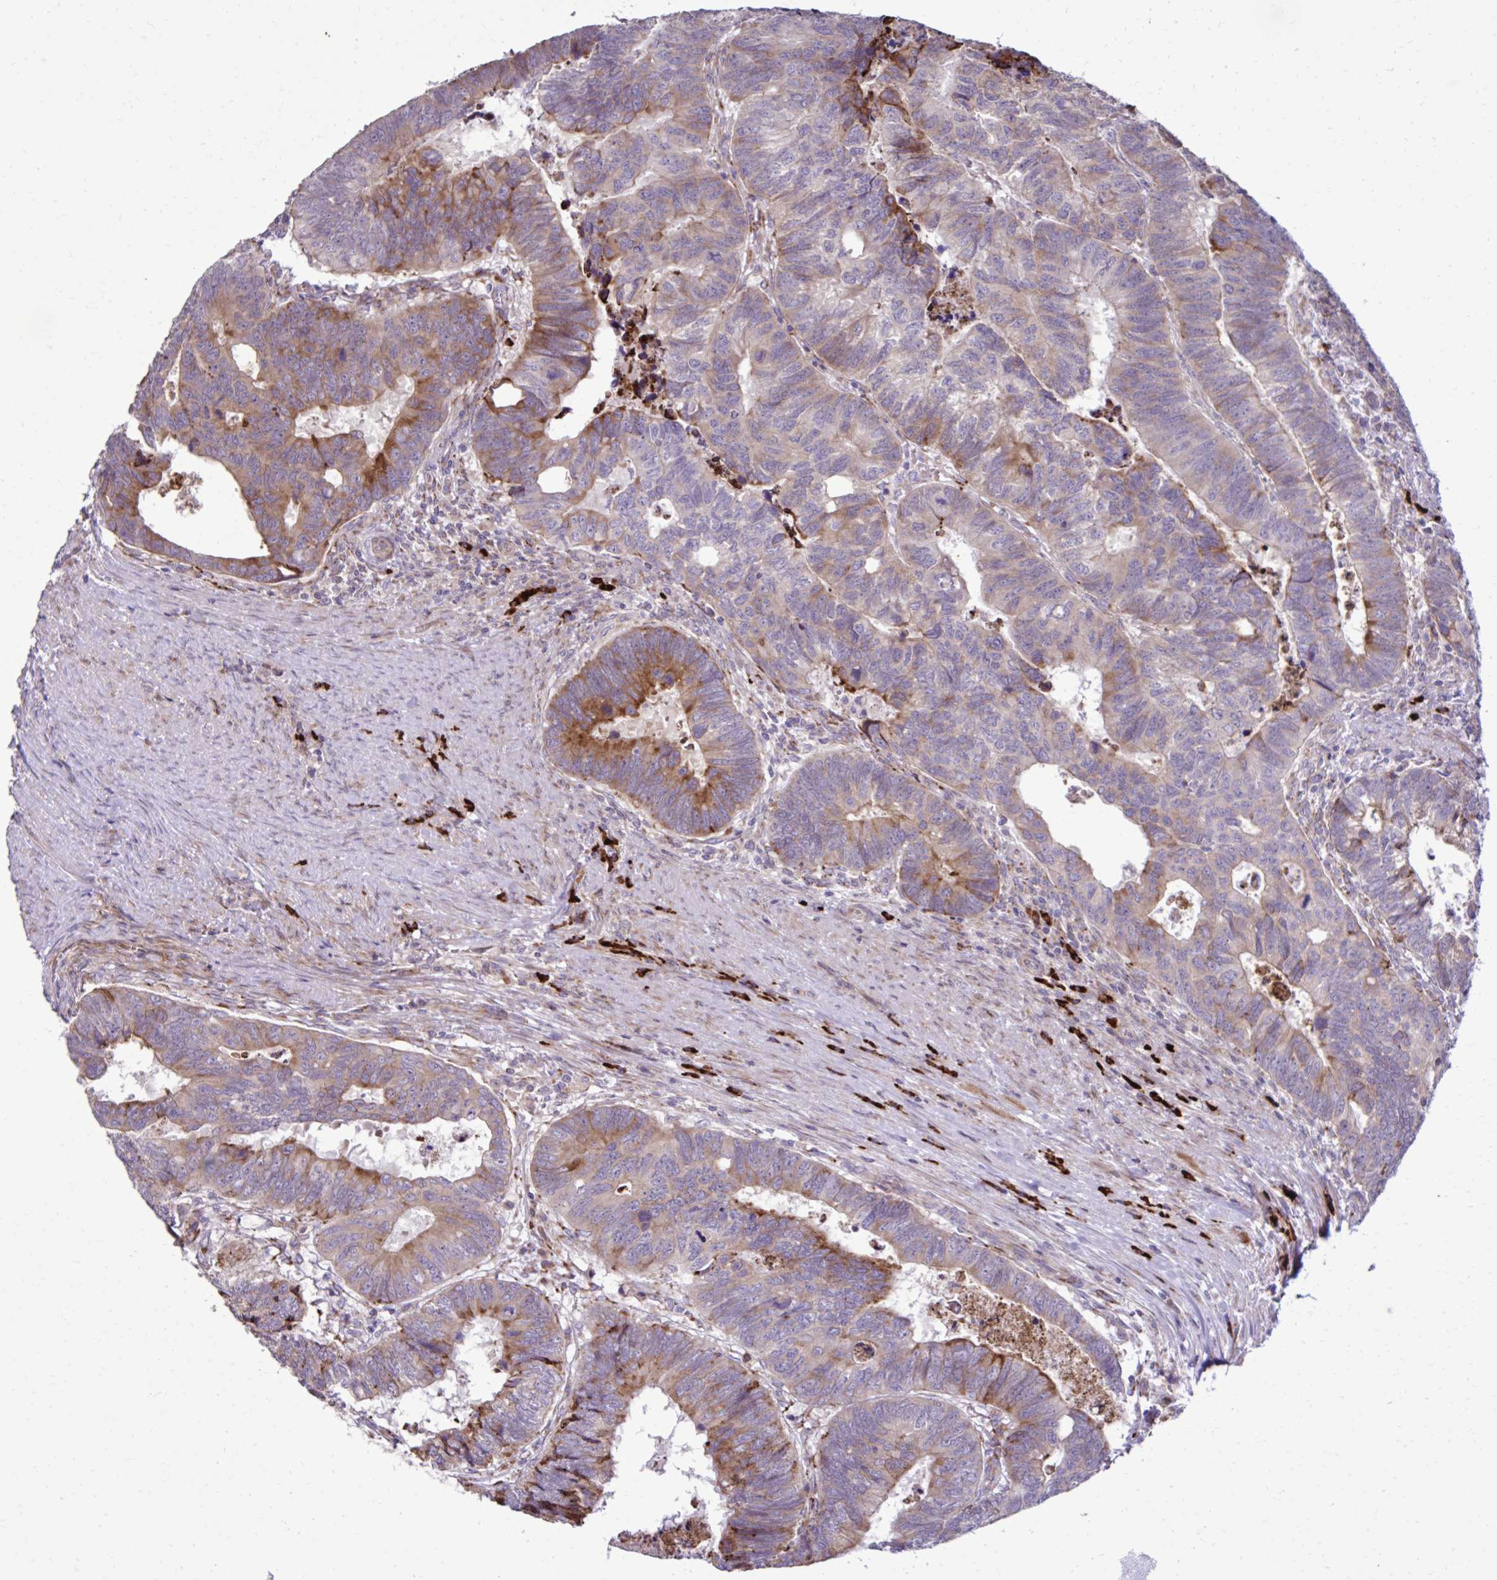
{"staining": {"intensity": "moderate", "quantity": "25%-75%", "location": "cytoplasmic/membranous"}, "tissue": "colorectal cancer", "cell_type": "Tumor cells", "image_type": "cancer", "snomed": [{"axis": "morphology", "description": "Adenocarcinoma, NOS"}, {"axis": "topography", "description": "Colon"}], "caption": "An image of human colorectal adenocarcinoma stained for a protein displays moderate cytoplasmic/membranous brown staining in tumor cells.", "gene": "LIMS1", "patient": {"sex": "male", "age": 62}}